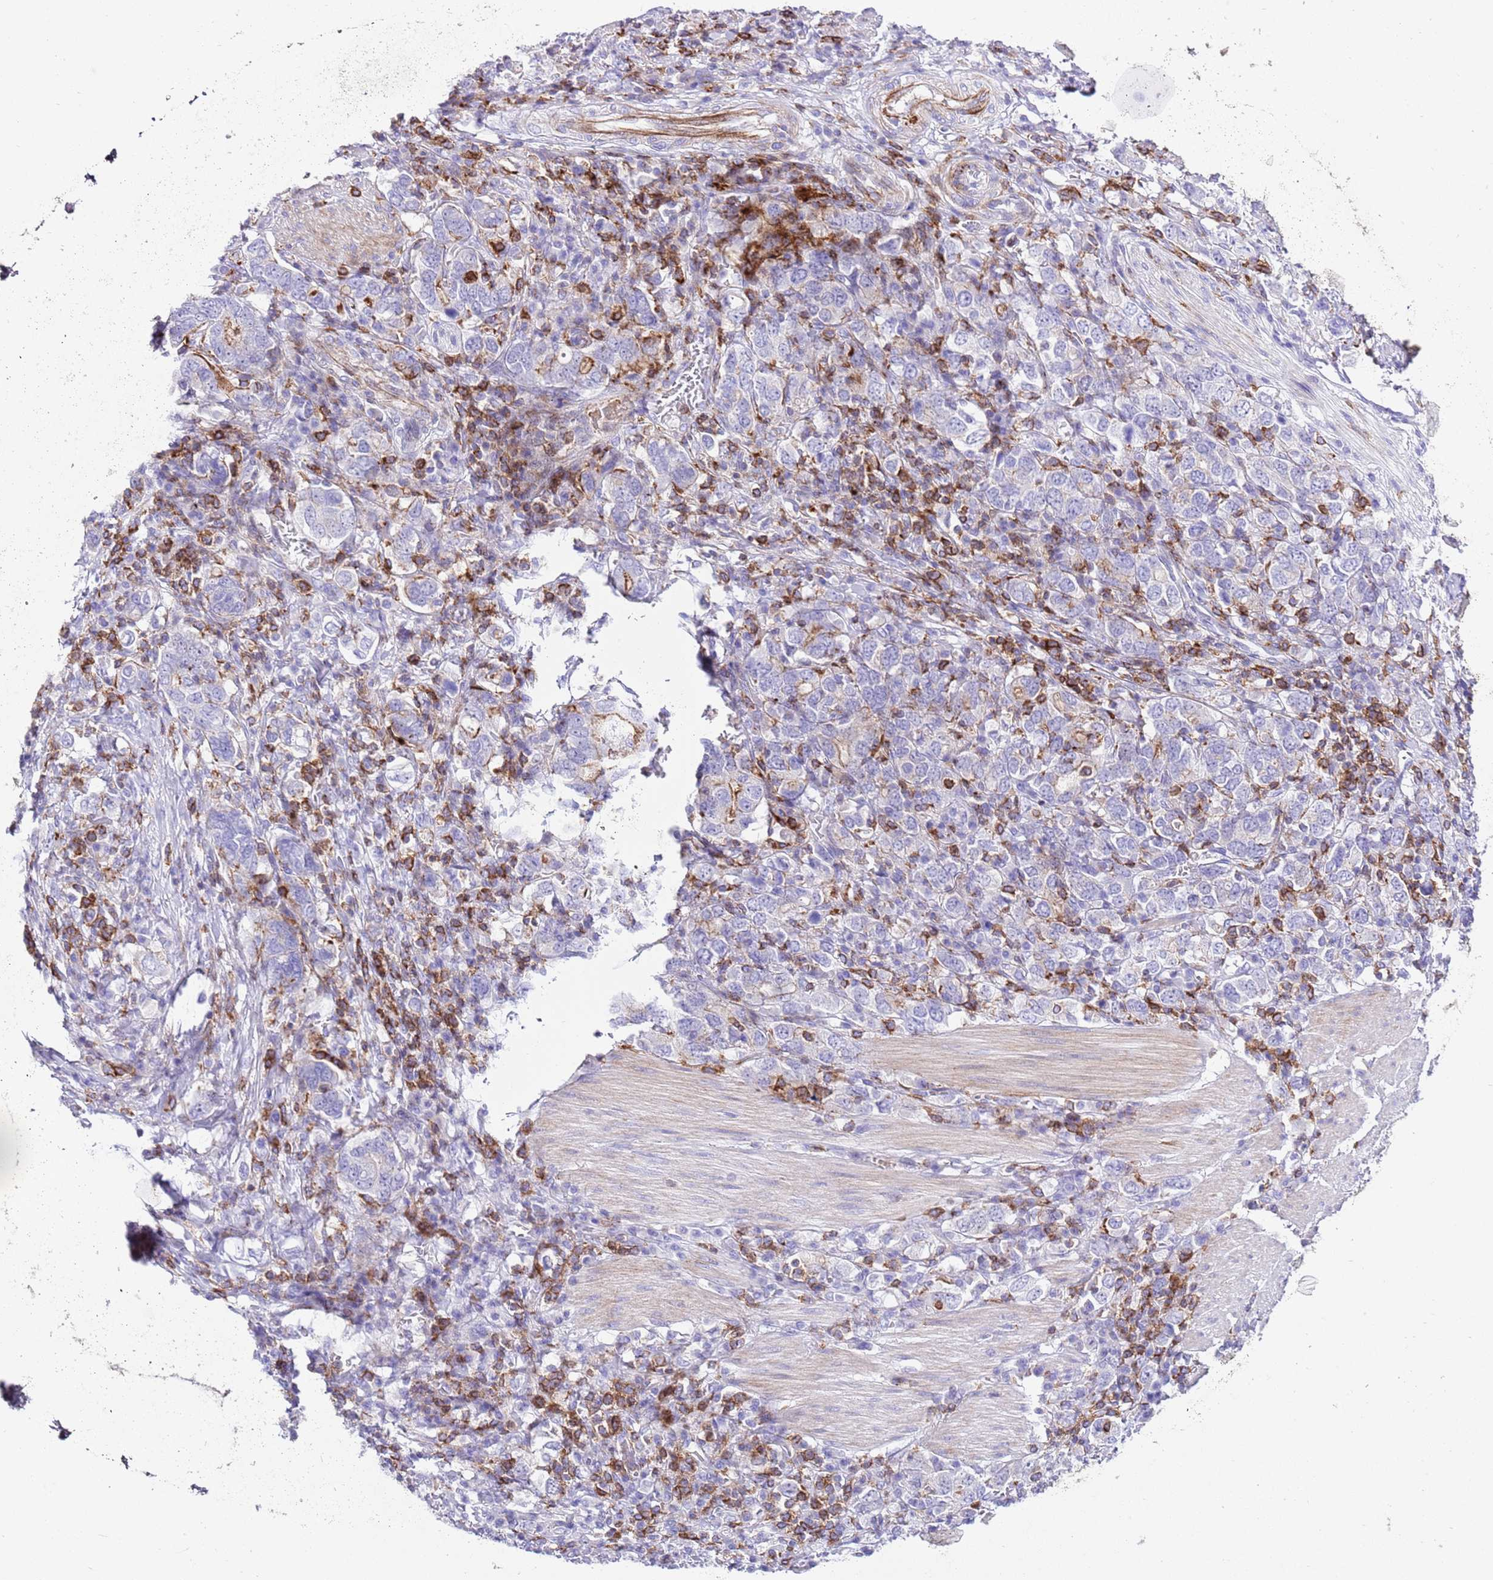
{"staining": {"intensity": "negative", "quantity": "none", "location": "none"}, "tissue": "stomach cancer", "cell_type": "Tumor cells", "image_type": "cancer", "snomed": [{"axis": "morphology", "description": "Adenocarcinoma, NOS"}, {"axis": "topography", "description": "Stomach, upper"}, {"axis": "topography", "description": "Stomach"}], "caption": "A histopathology image of stomach adenocarcinoma stained for a protein demonstrates no brown staining in tumor cells.", "gene": "ALDH3A1", "patient": {"sex": "male", "age": 62}}